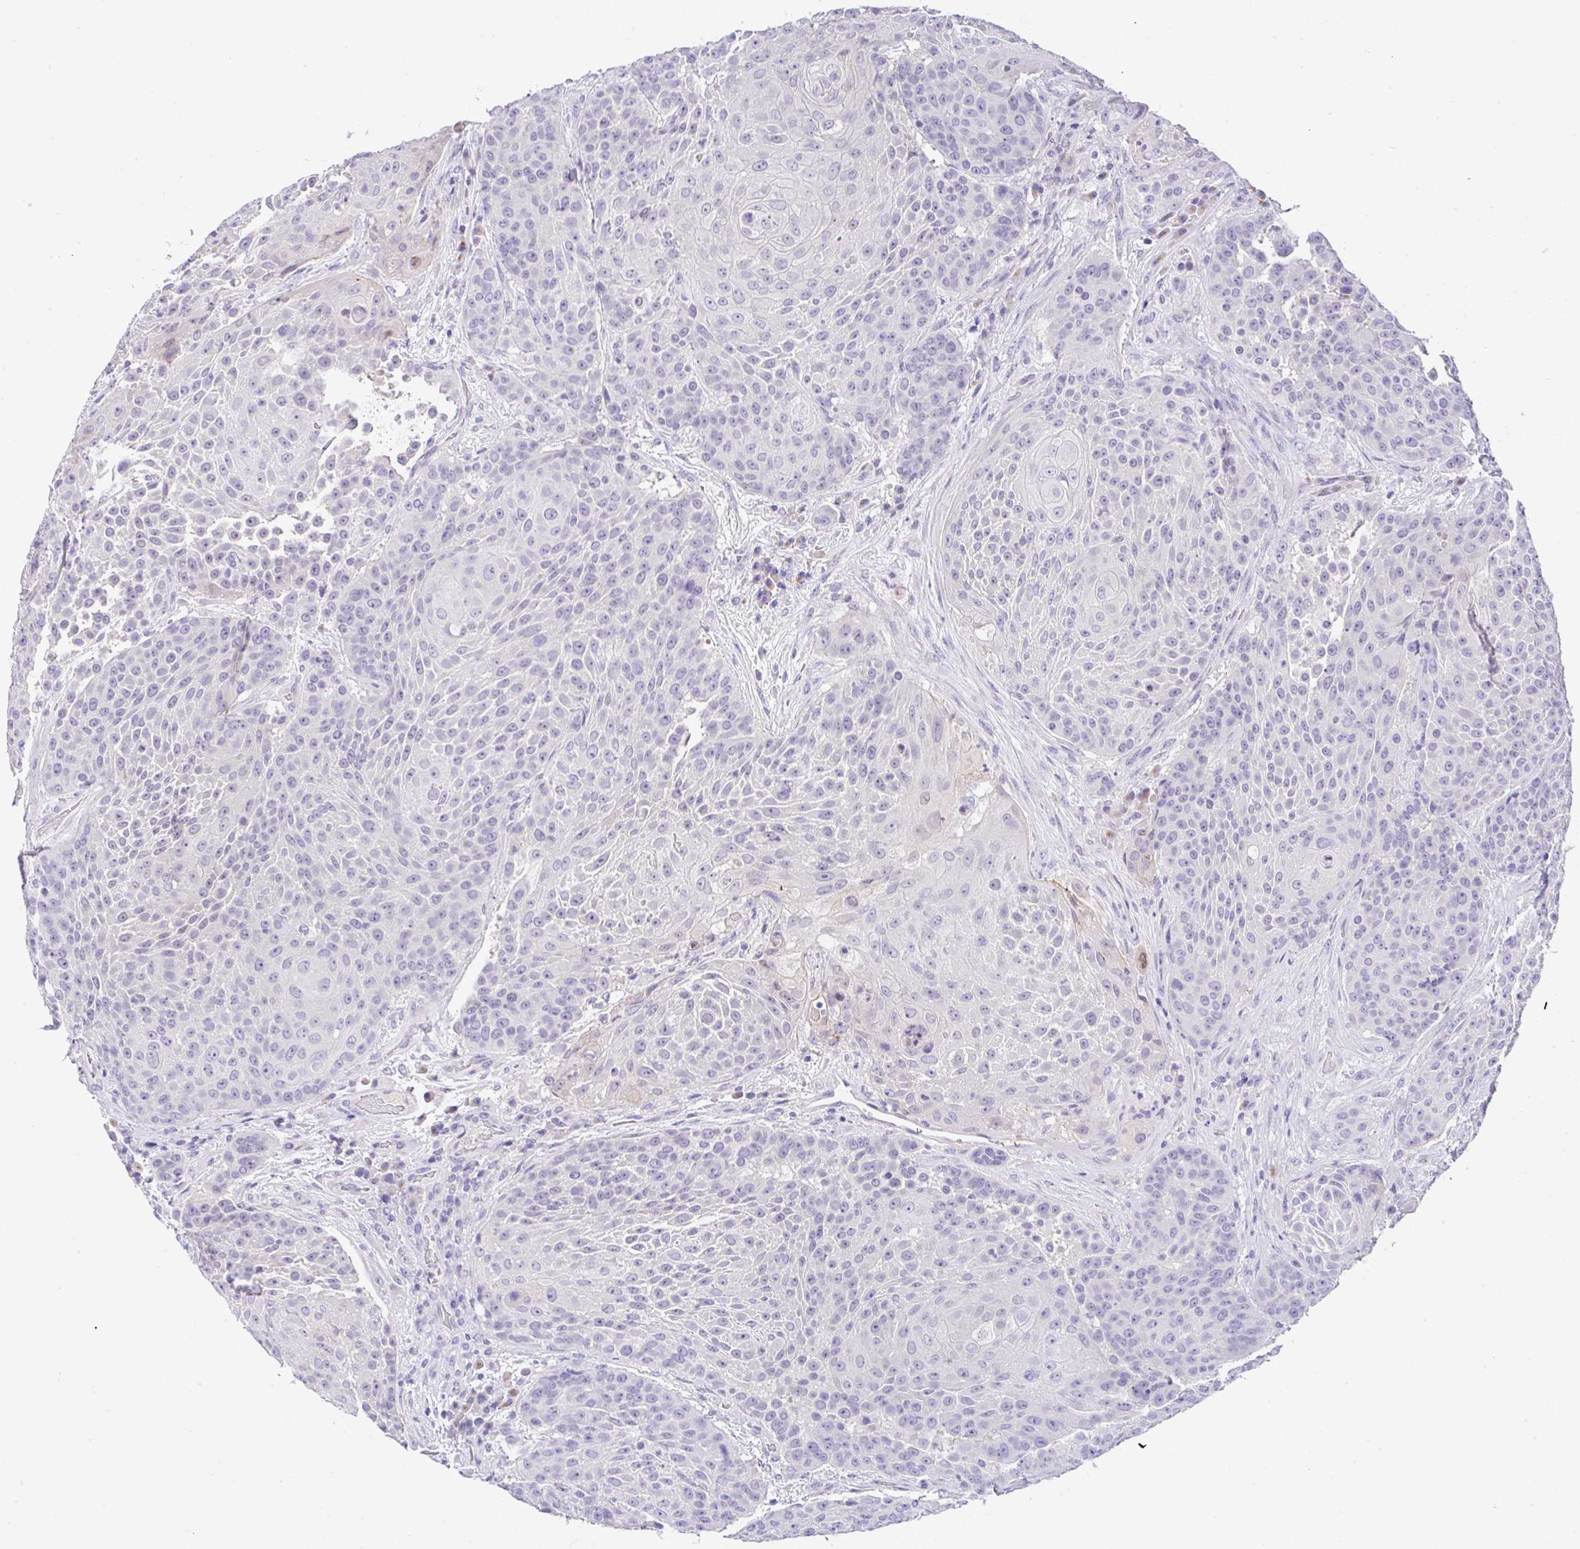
{"staining": {"intensity": "negative", "quantity": "none", "location": "none"}, "tissue": "urothelial cancer", "cell_type": "Tumor cells", "image_type": "cancer", "snomed": [{"axis": "morphology", "description": "Urothelial carcinoma, High grade"}, {"axis": "topography", "description": "Urinary bladder"}], "caption": "Human high-grade urothelial carcinoma stained for a protein using IHC exhibits no expression in tumor cells.", "gene": "SERPINE3", "patient": {"sex": "female", "age": 63}}